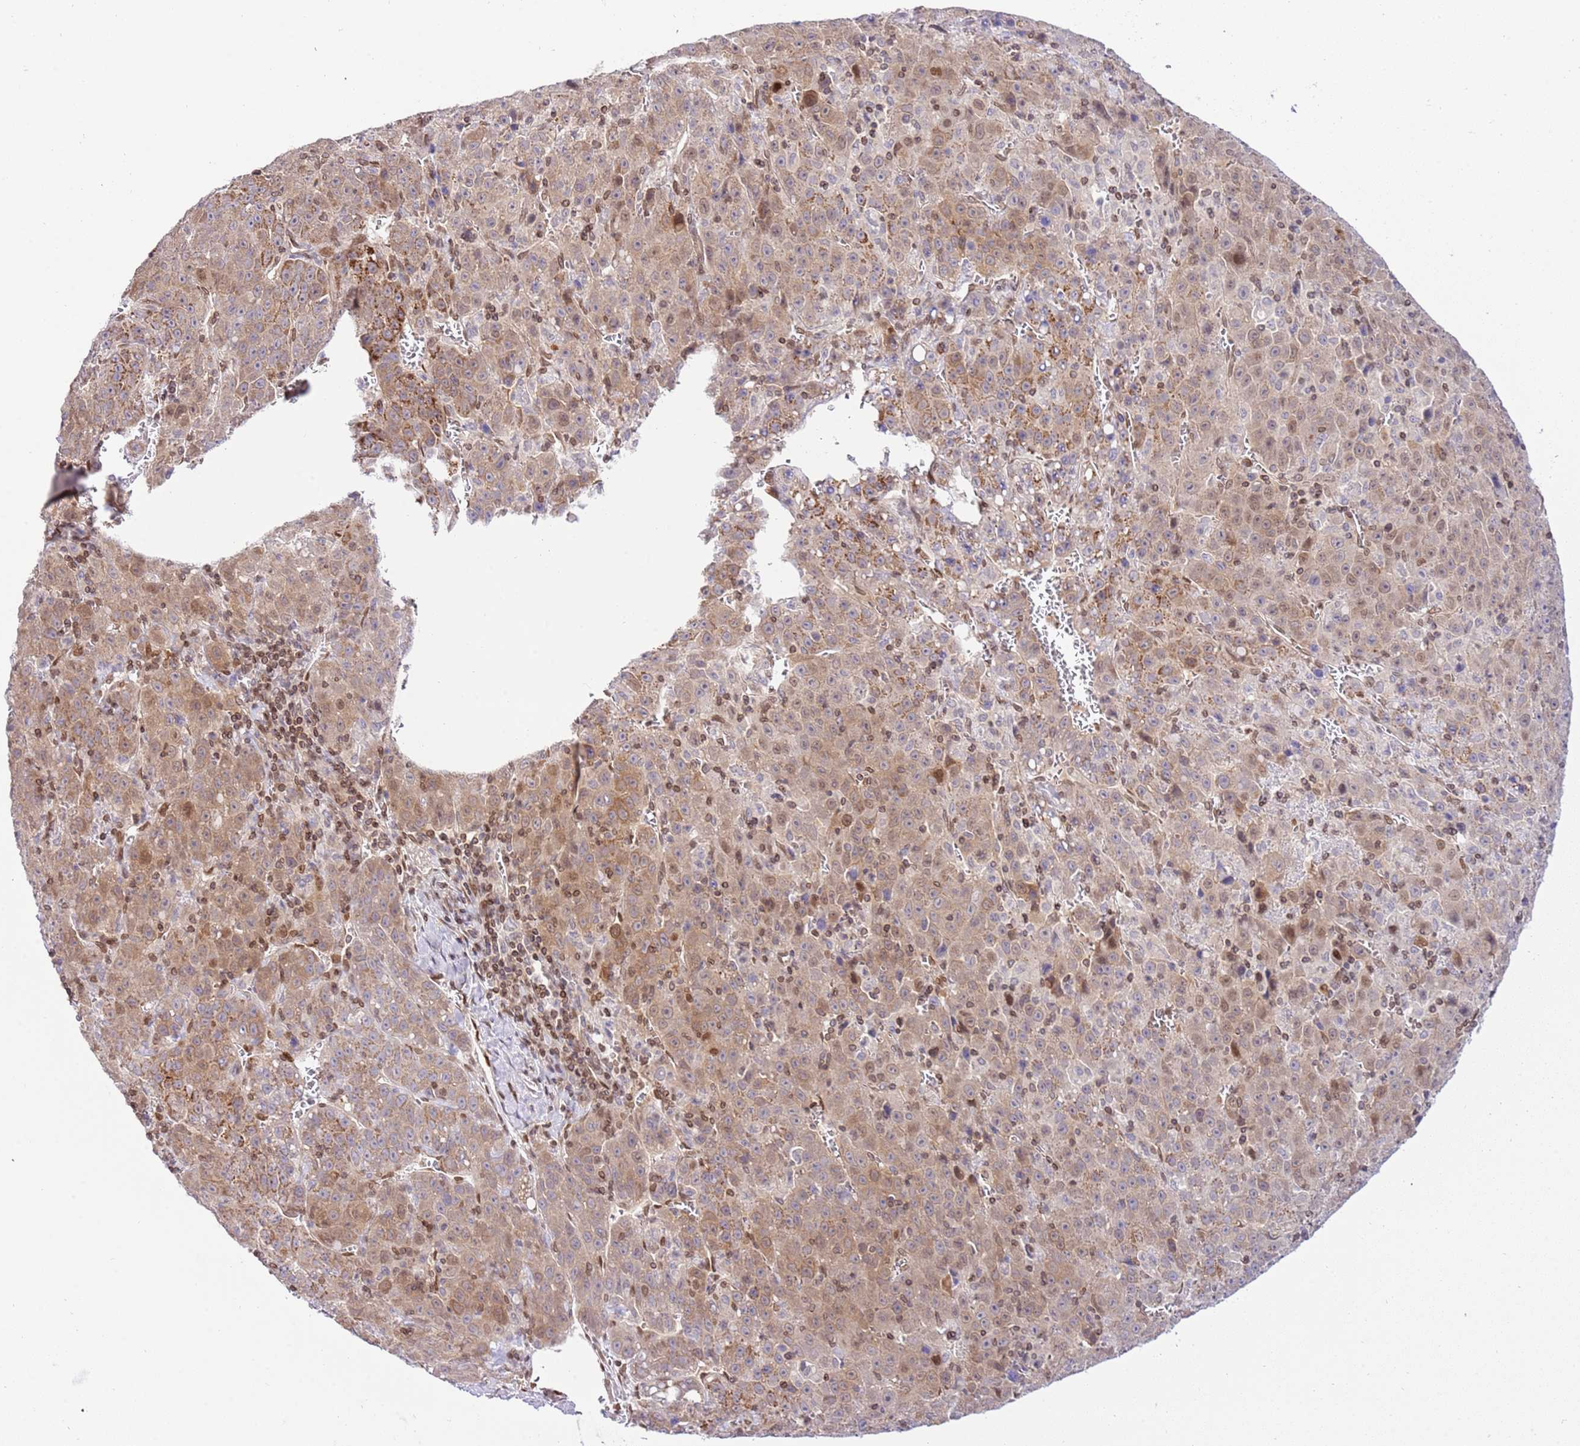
{"staining": {"intensity": "weak", "quantity": "25%-75%", "location": "cytoplasmic/membranous"}, "tissue": "liver cancer", "cell_type": "Tumor cells", "image_type": "cancer", "snomed": [{"axis": "morphology", "description": "Carcinoma, Hepatocellular, NOS"}, {"axis": "topography", "description": "Liver"}], "caption": "Hepatocellular carcinoma (liver) tissue displays weak cytoplasmic/membranous staining in approximately 25%-75% of tumor cells, visualized by immunohistochemistry.", "gene": "TRIM37", "patient": {"sex": "female", "age": 53}}